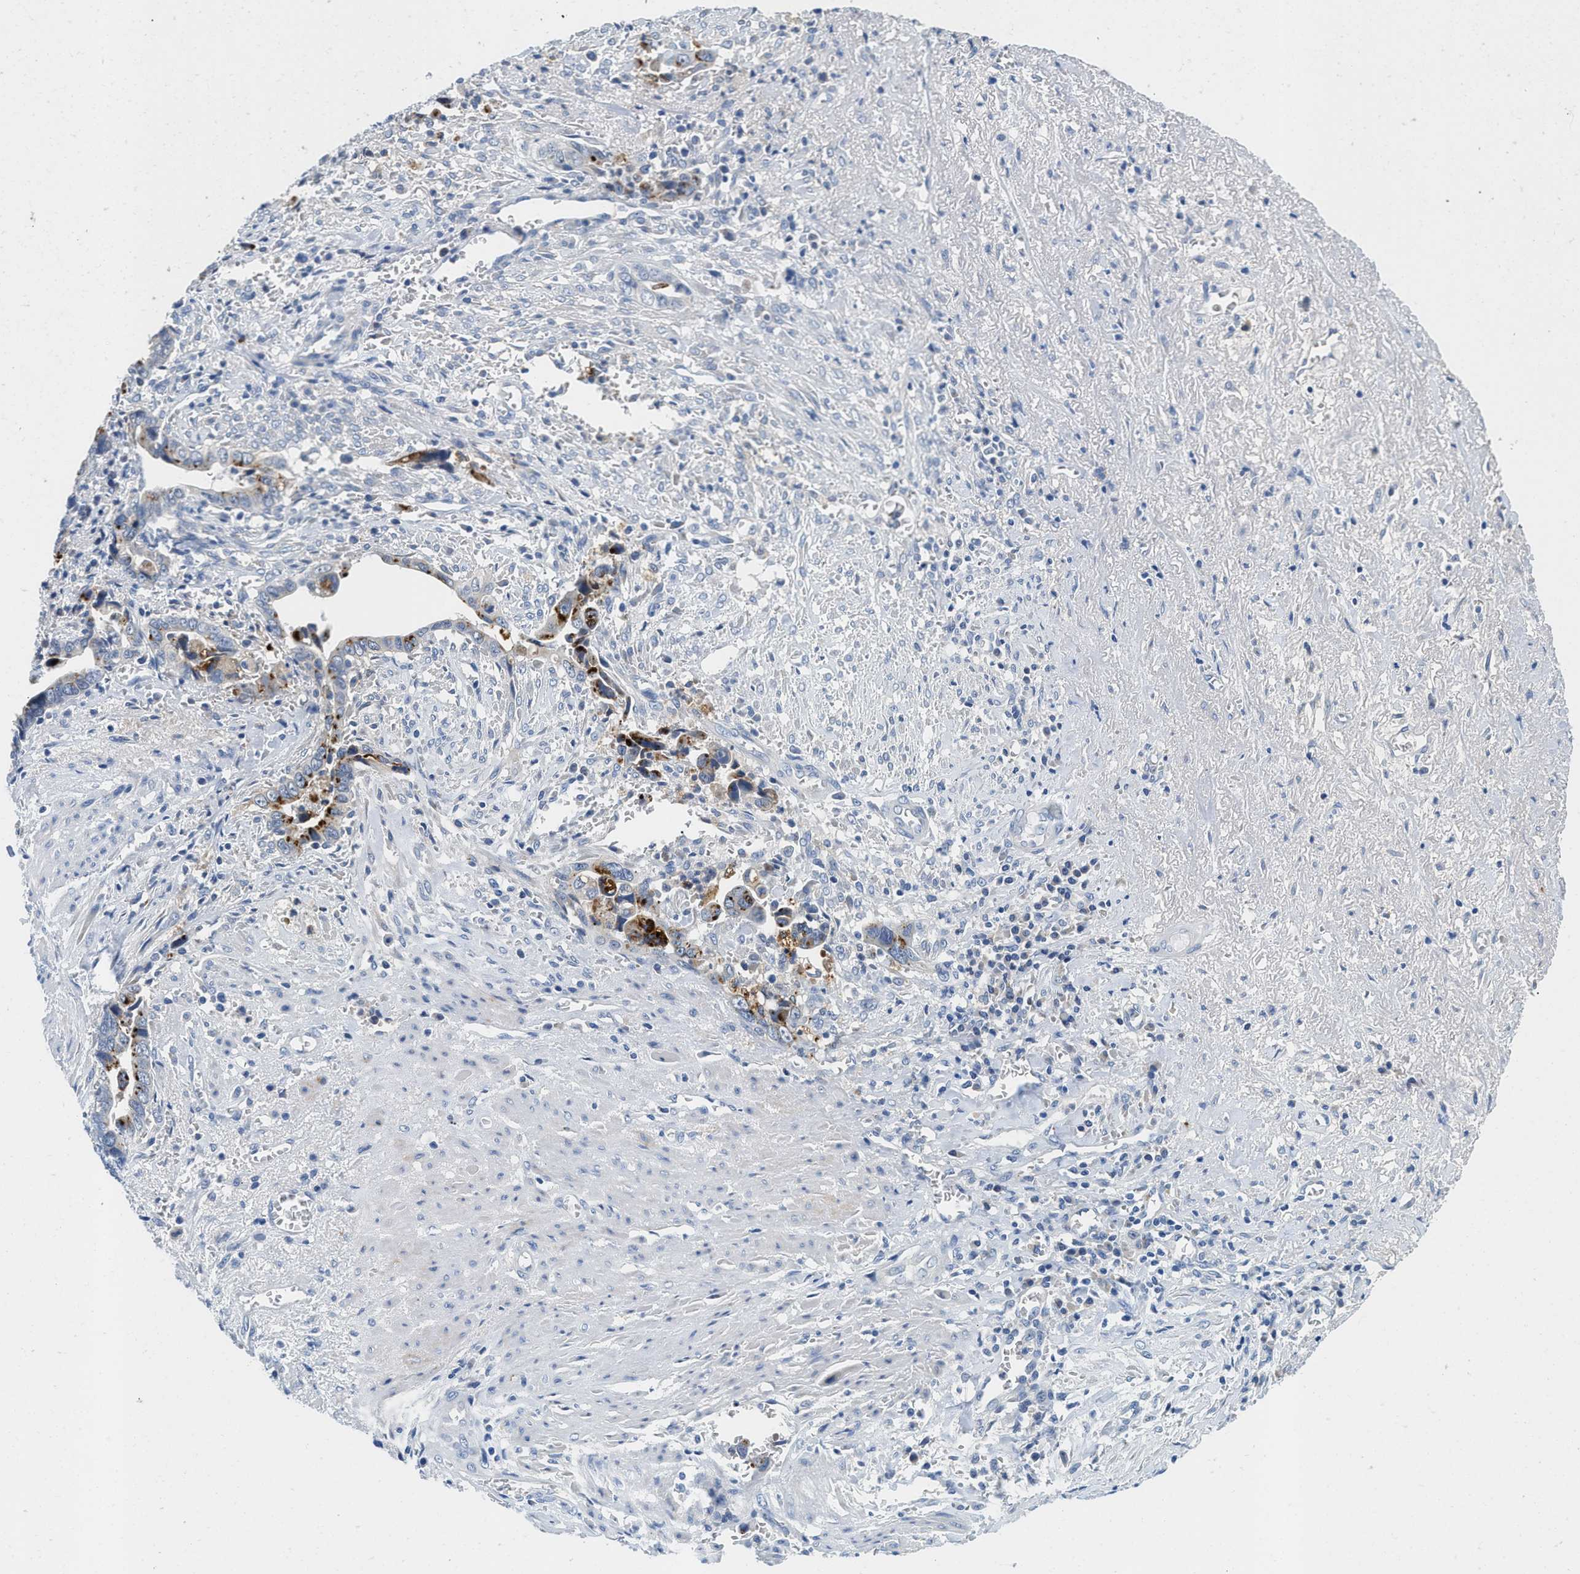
{"staining": {"intensity": "strong", "quantity": "25%-75%", "location": "cytoplasmic/membranous"}, "tissue": "liver cancer", "cell_type": "Tumor cells", "image_type": "cancer", "snomed": [{"axis": "morphology", "description": "Cholangiocarcinoma"}, {"axis": "topography", "description": "Liver"}], "caption": "Human liver cholangiocarcinoma stained for a protein (brown) reveals strong cytoplasmic/membranous positive expression in about 25%-75% of tumor cells.", "gene": "TSPAN3", "patient": {"sex": "female", "age": 79}}